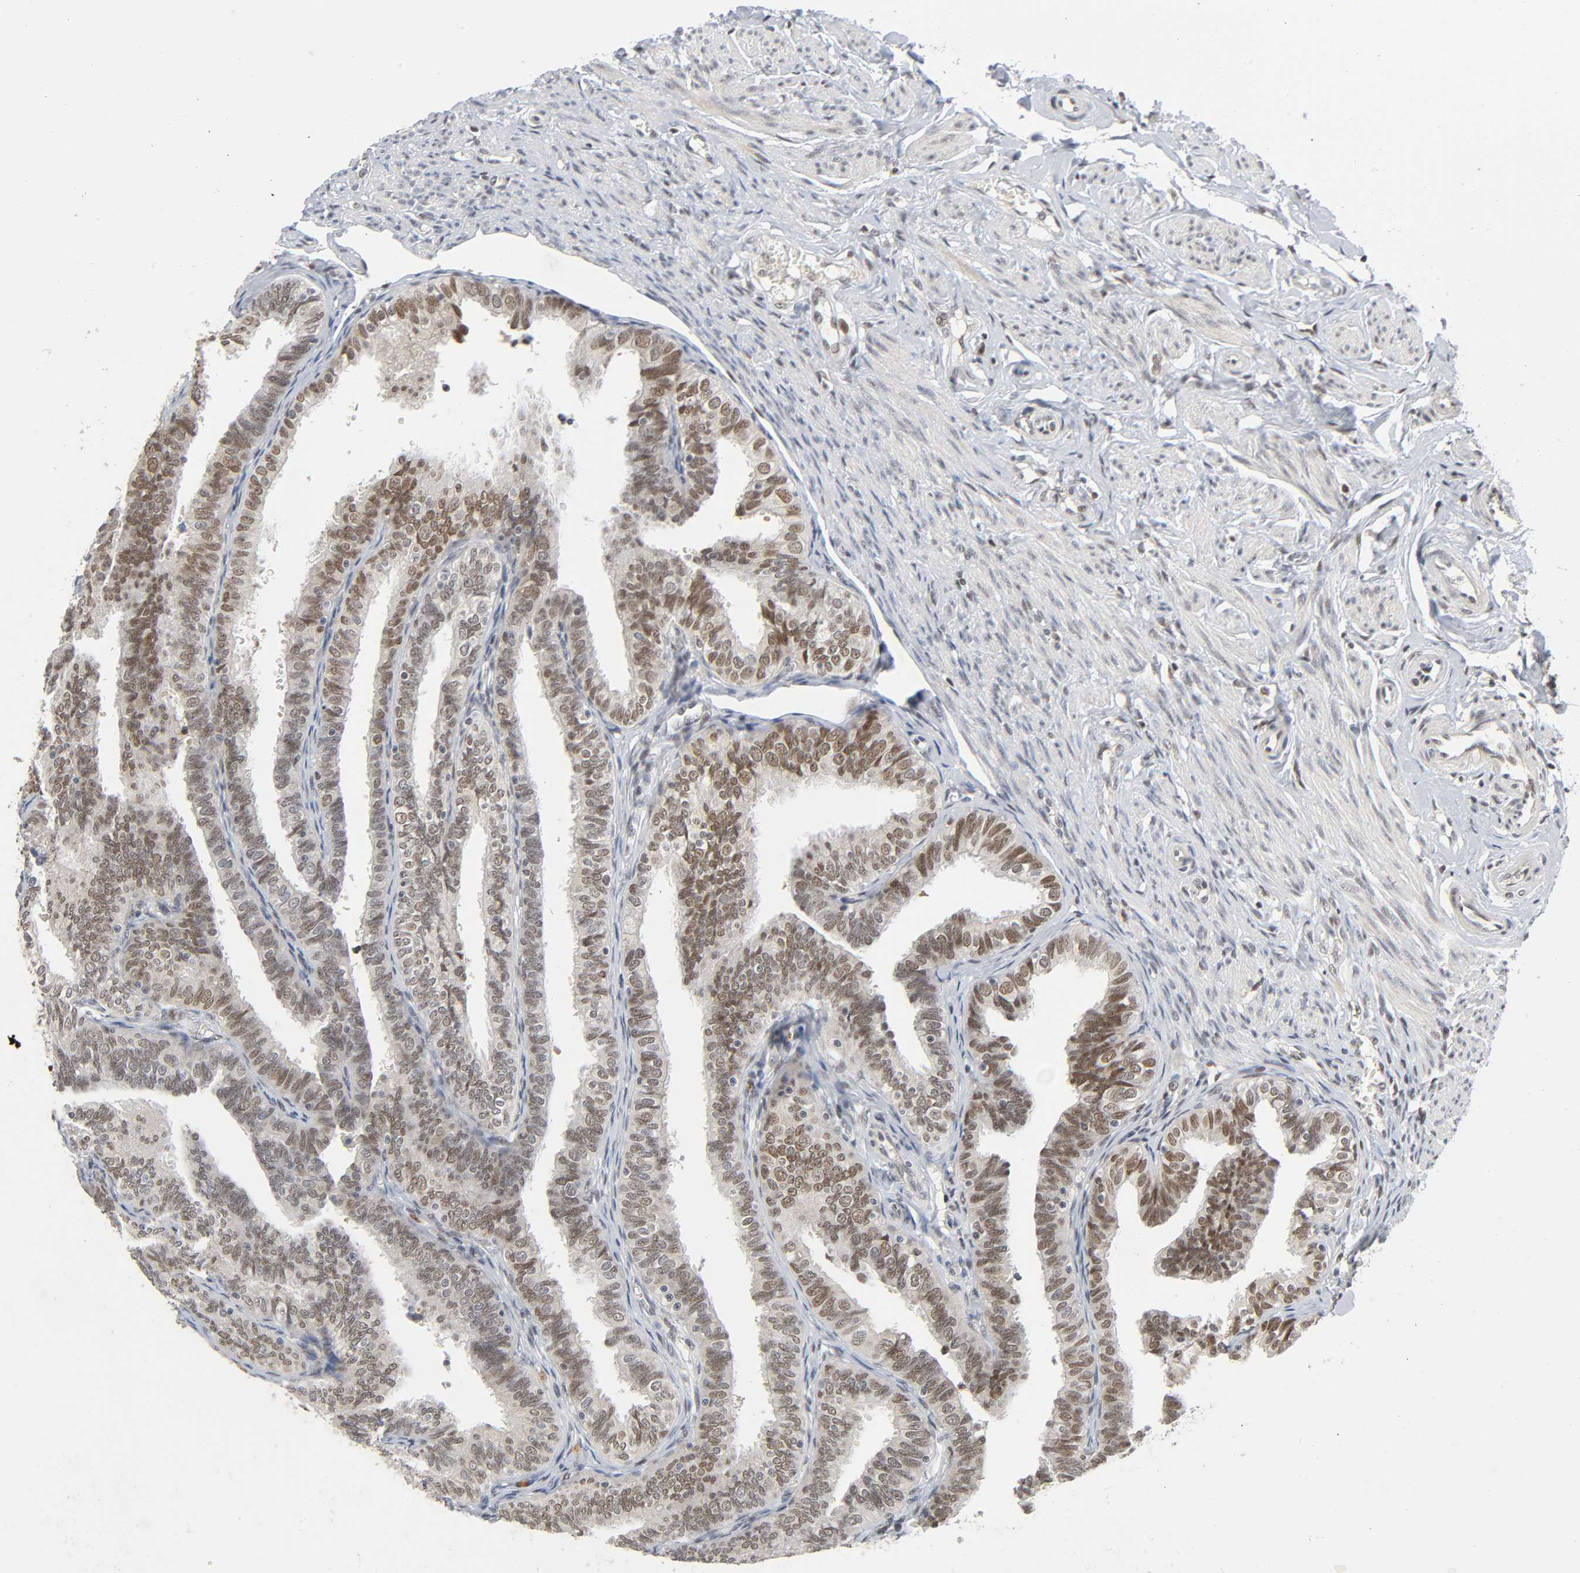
{"staining": {"intensity": "moderate", "quantity": ">75%", "location": "nuclear"}, "tissue": "fallopian tube", "cell_type": "Glandular cells", "image_type": "normal", "snomed": [{"axis": "morphology", "description": "Normal tissue, NOS"}, {"axis": "topography", "description": "Fallopian tube"}], "caption": "Immunohistochemical staining of unremarkable fallopian tube shows >75% levels of moderate nuclear protein positivity in approximately >75% of glandular cells. Using DAB (3,3'-diaminobenzidine) (brown) and hematoxylin (blue) stains, captured at high magnification using brightfield microscopy.", "gene": "KAT2B", "patient": {"sex": "female", "age": 46}}